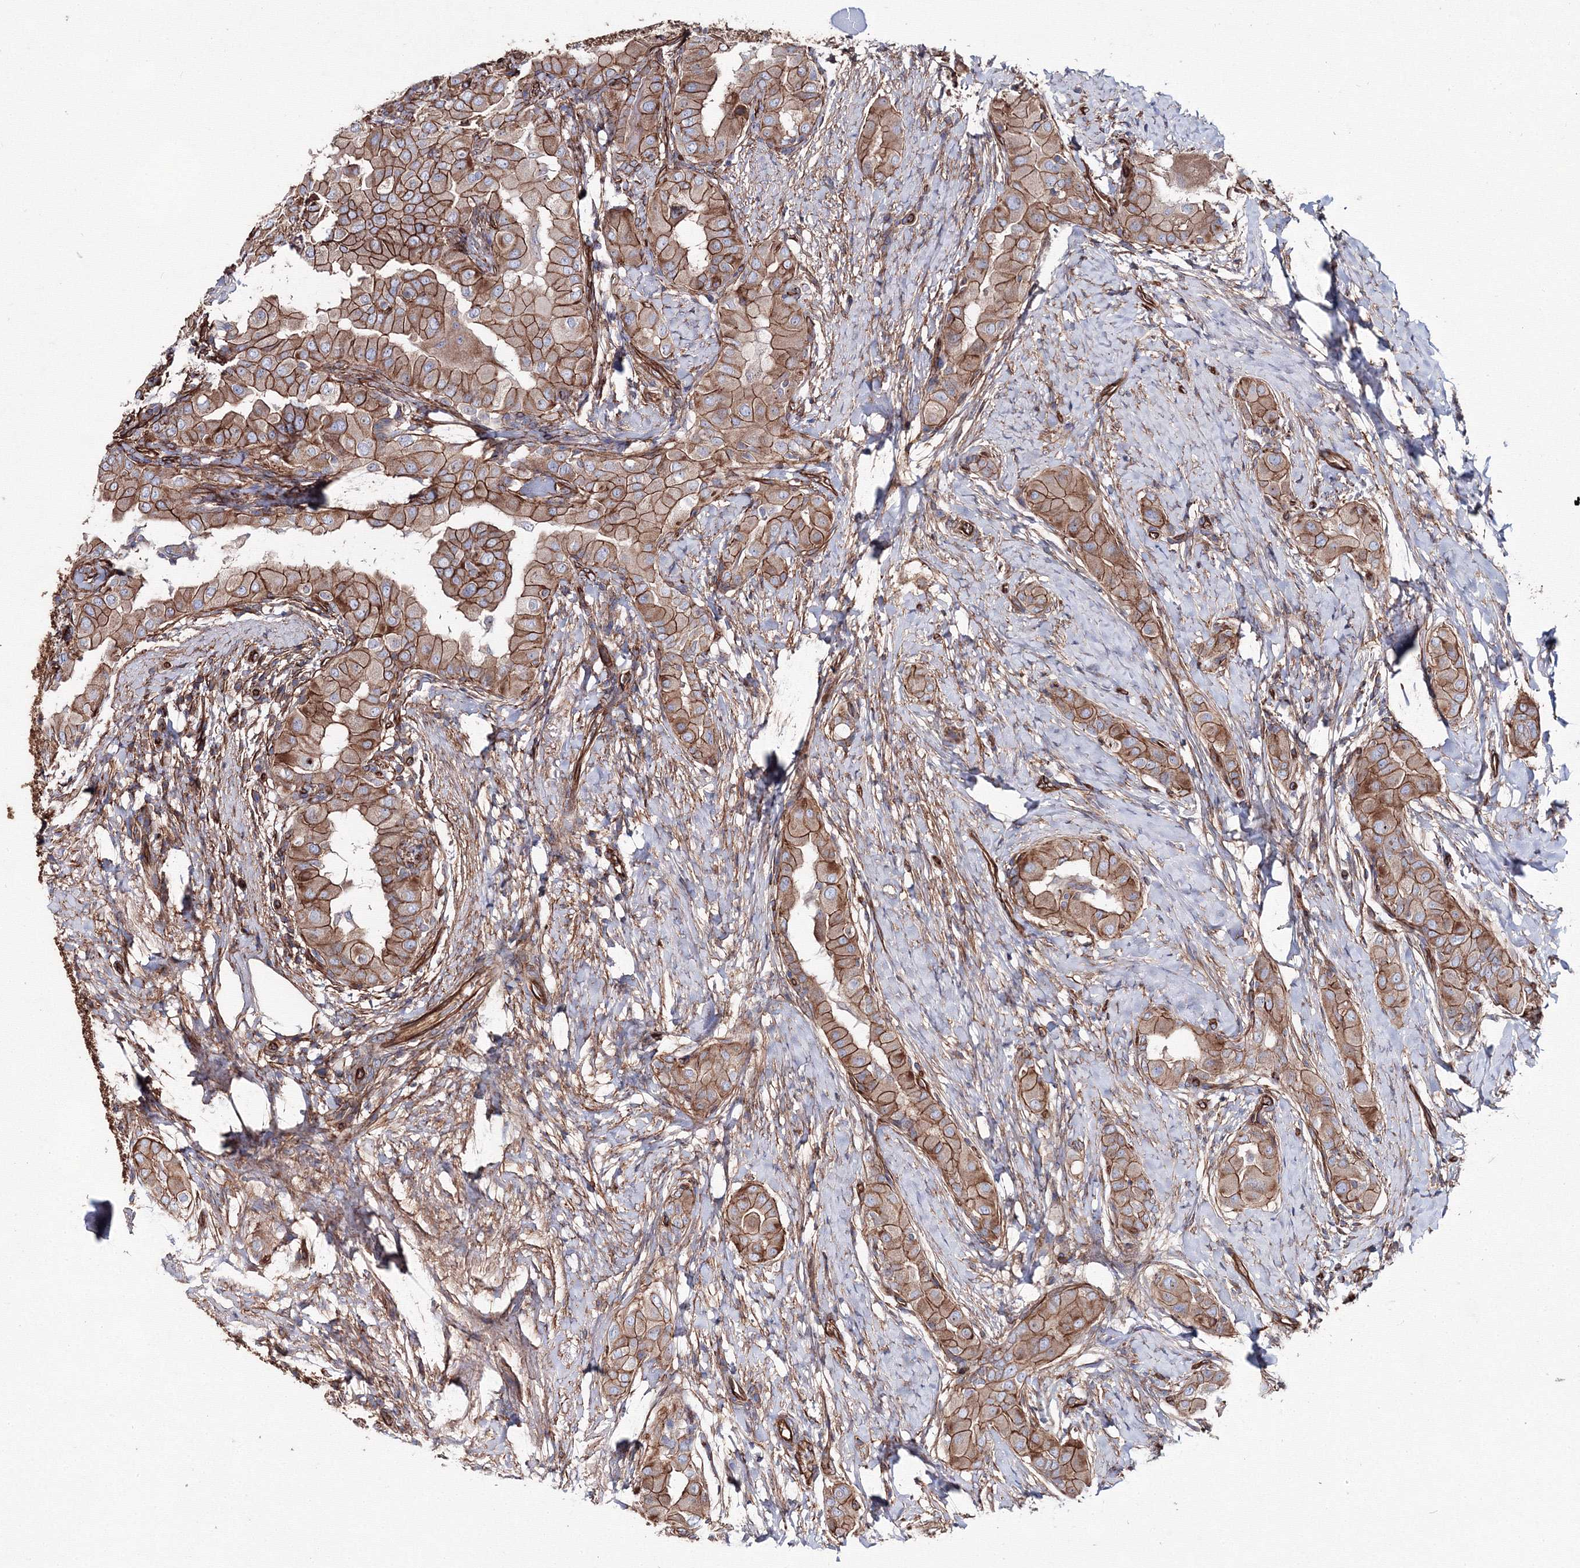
{"staining": {"intensity": "moderate", "quantity": ">75%", "location": "cytoplasmic/membranous"}, "tissue": "thyroid cancer", "cell_type": "Tumor cells", "image_type": "cancer", "snomed": [{"axis": "morphology", "description": "Papillary adenocarcinoma, NOS"}, {"axis": "topography", "description": "Thyroid gland"}], "caption": "Thyroid cancer (papillary adenocarcinoma) tissue shows moderate cytoplasmic/membranous positivity in approximately >75% of tumor cells", "gene": "ANKRD37", "patient": {"sex": "male", "age": 33}}